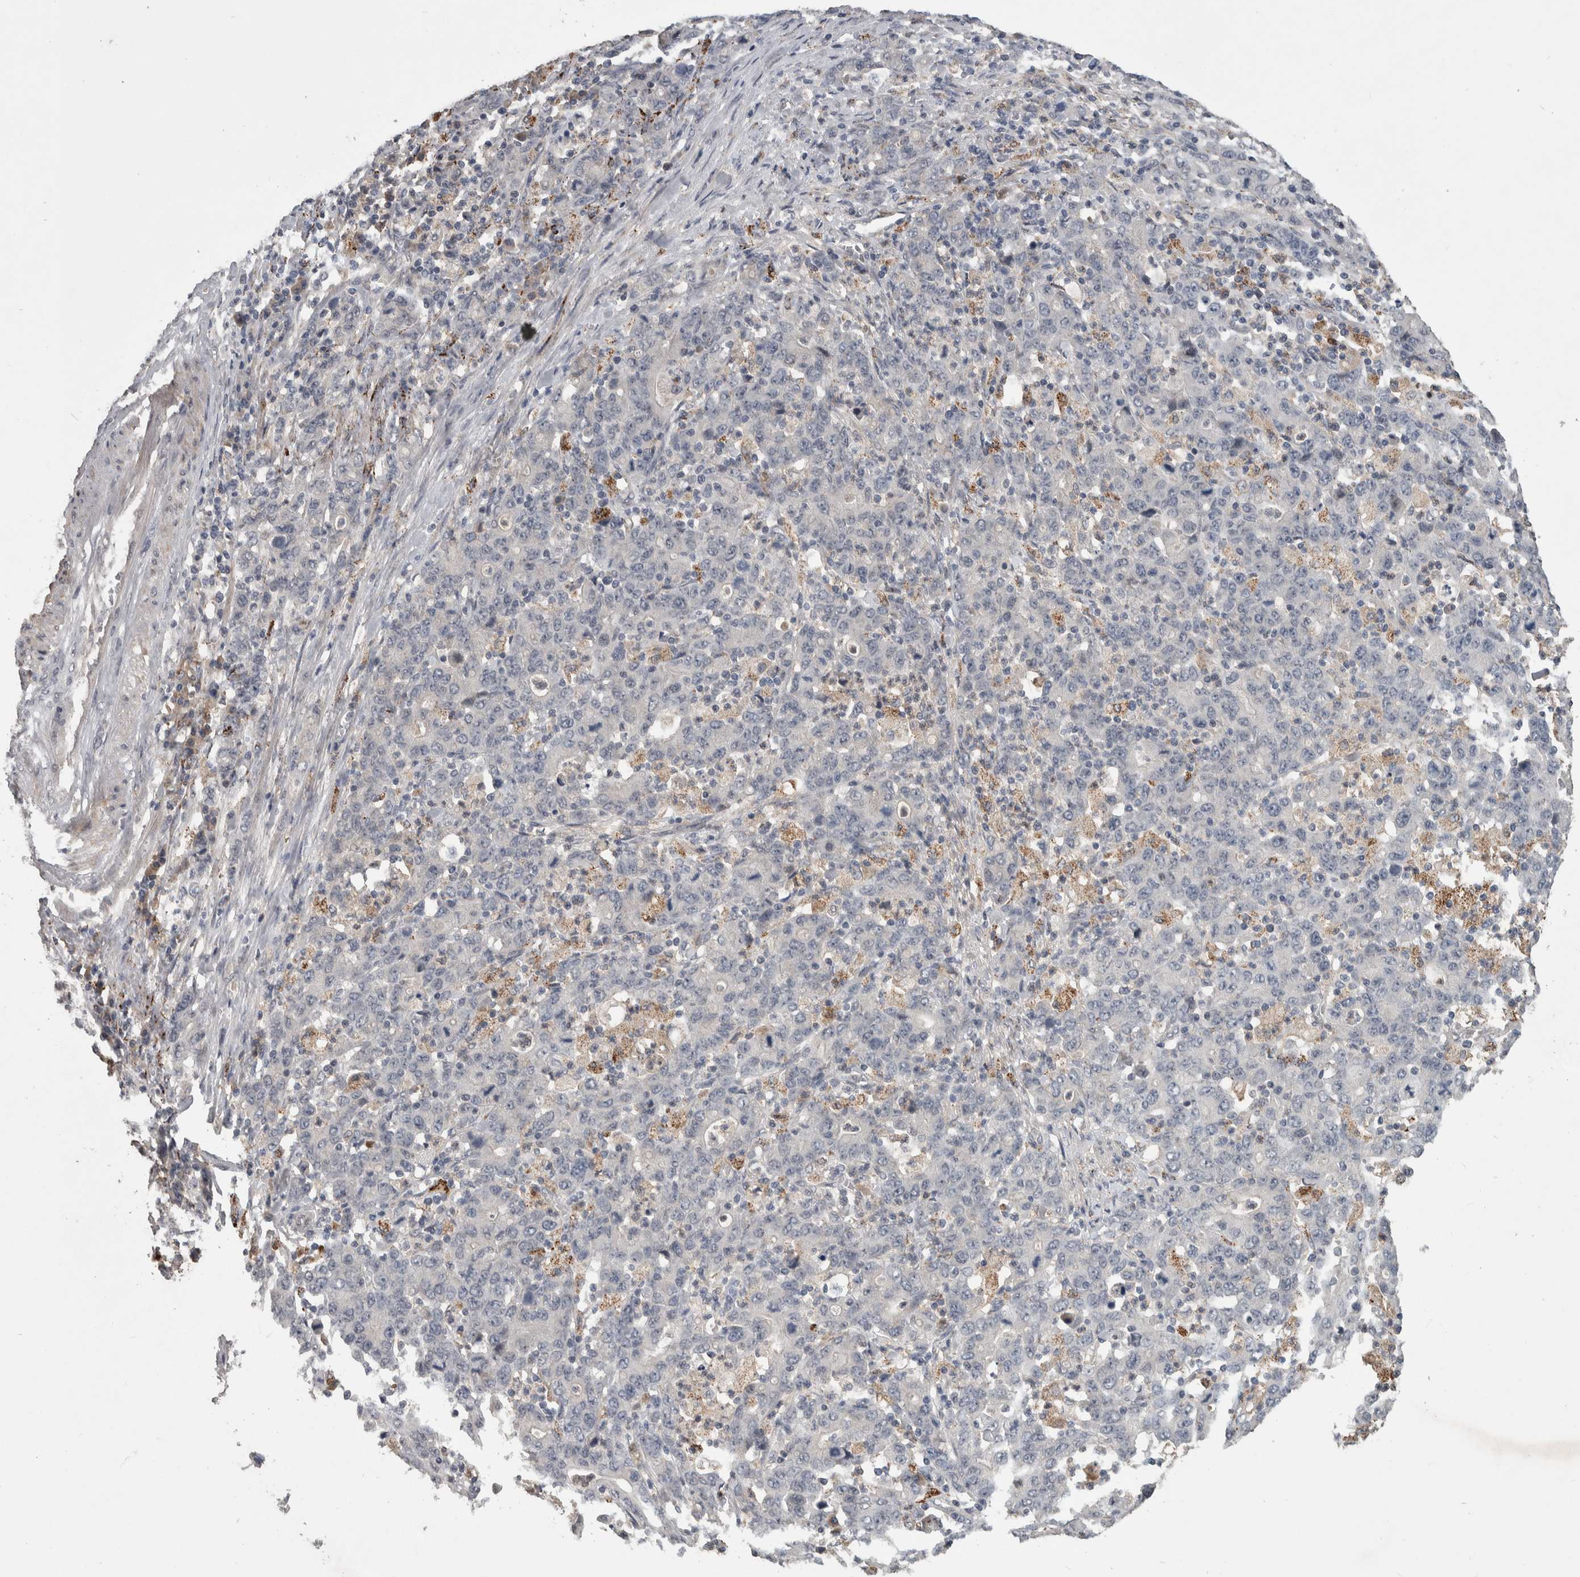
{"staining": {"intensity": "negative", "quantity": "none", "location": "none"}, "tissue": "stomach cancer", "cell_type": "Tumor cells", "image_type": "cancer", "snomed": [{"axis": "morphology", "description": "Adenocarcinoma, NOS"}, {"axis": "topography", "description": "Stomach, upper"}], "caption": "Immunohistochemical staining of adenocarcinoma (stomach) displays no significant expression in tumor cells.", "gene": "CHRM3", "patient": {"sex": "male", "age": 69}}